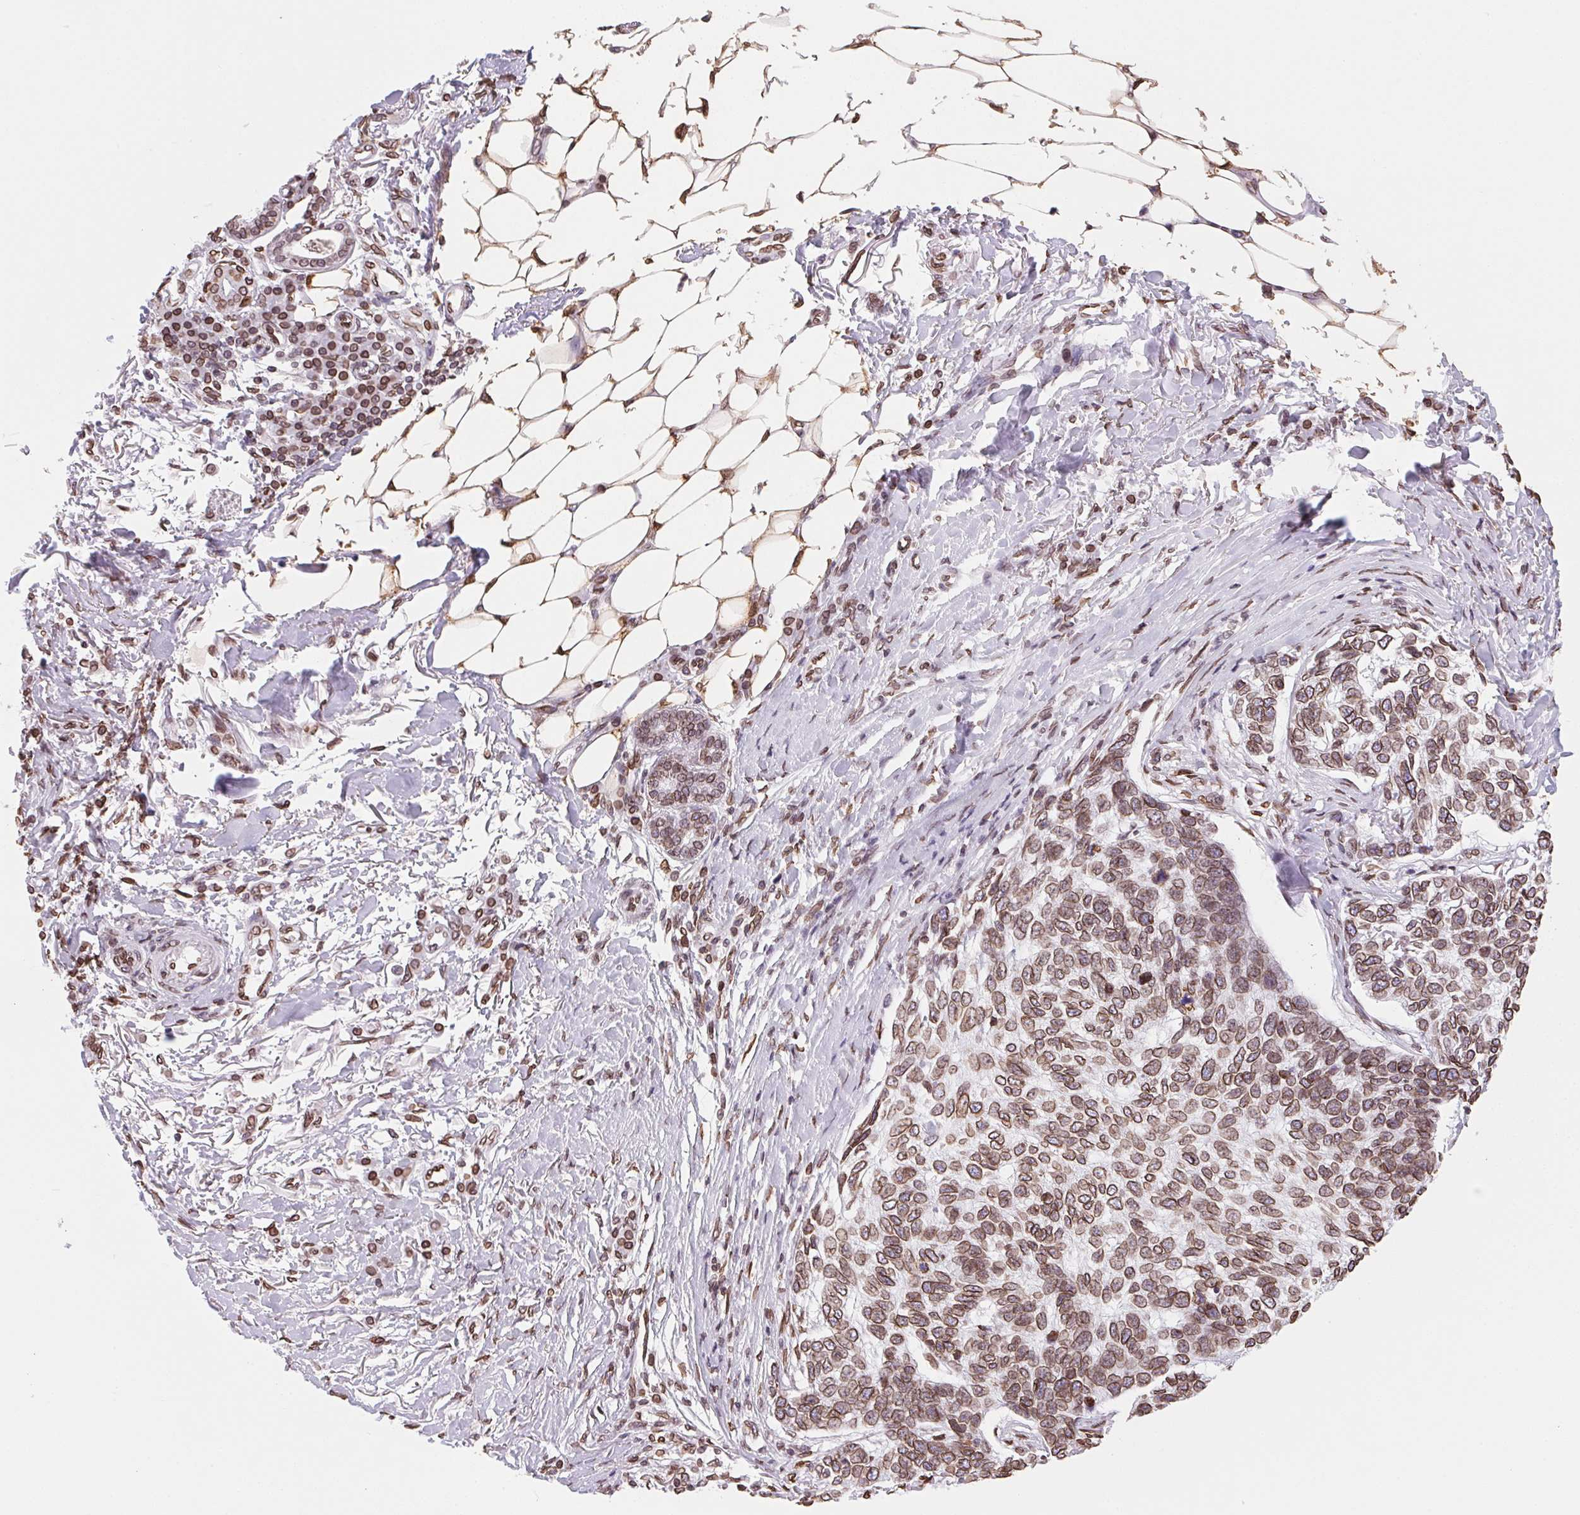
{"staining": {"intensity": "moderate", "quantity": ">75%", "location": "cytoplasmic/membranous,nuclear"}, "tissue": "skin cancer", "cell_type": "Tumor cells", "image_type": "cancer", "snomed": [{"axis": "morphology", "description": "Basal cell carcinoma"}, {"axis": "topography", "description": "Skin"}], "caption": "This micrograph exhibits immunohistochemistry (IHC) staining of skin basal cell carcinoma, with medium moderate cytoplasmic/membranous and nuclear expression in about >75% of tumor cells.", "gene": "LMNB2", "patient": {"sex": "female", "age": 65}}